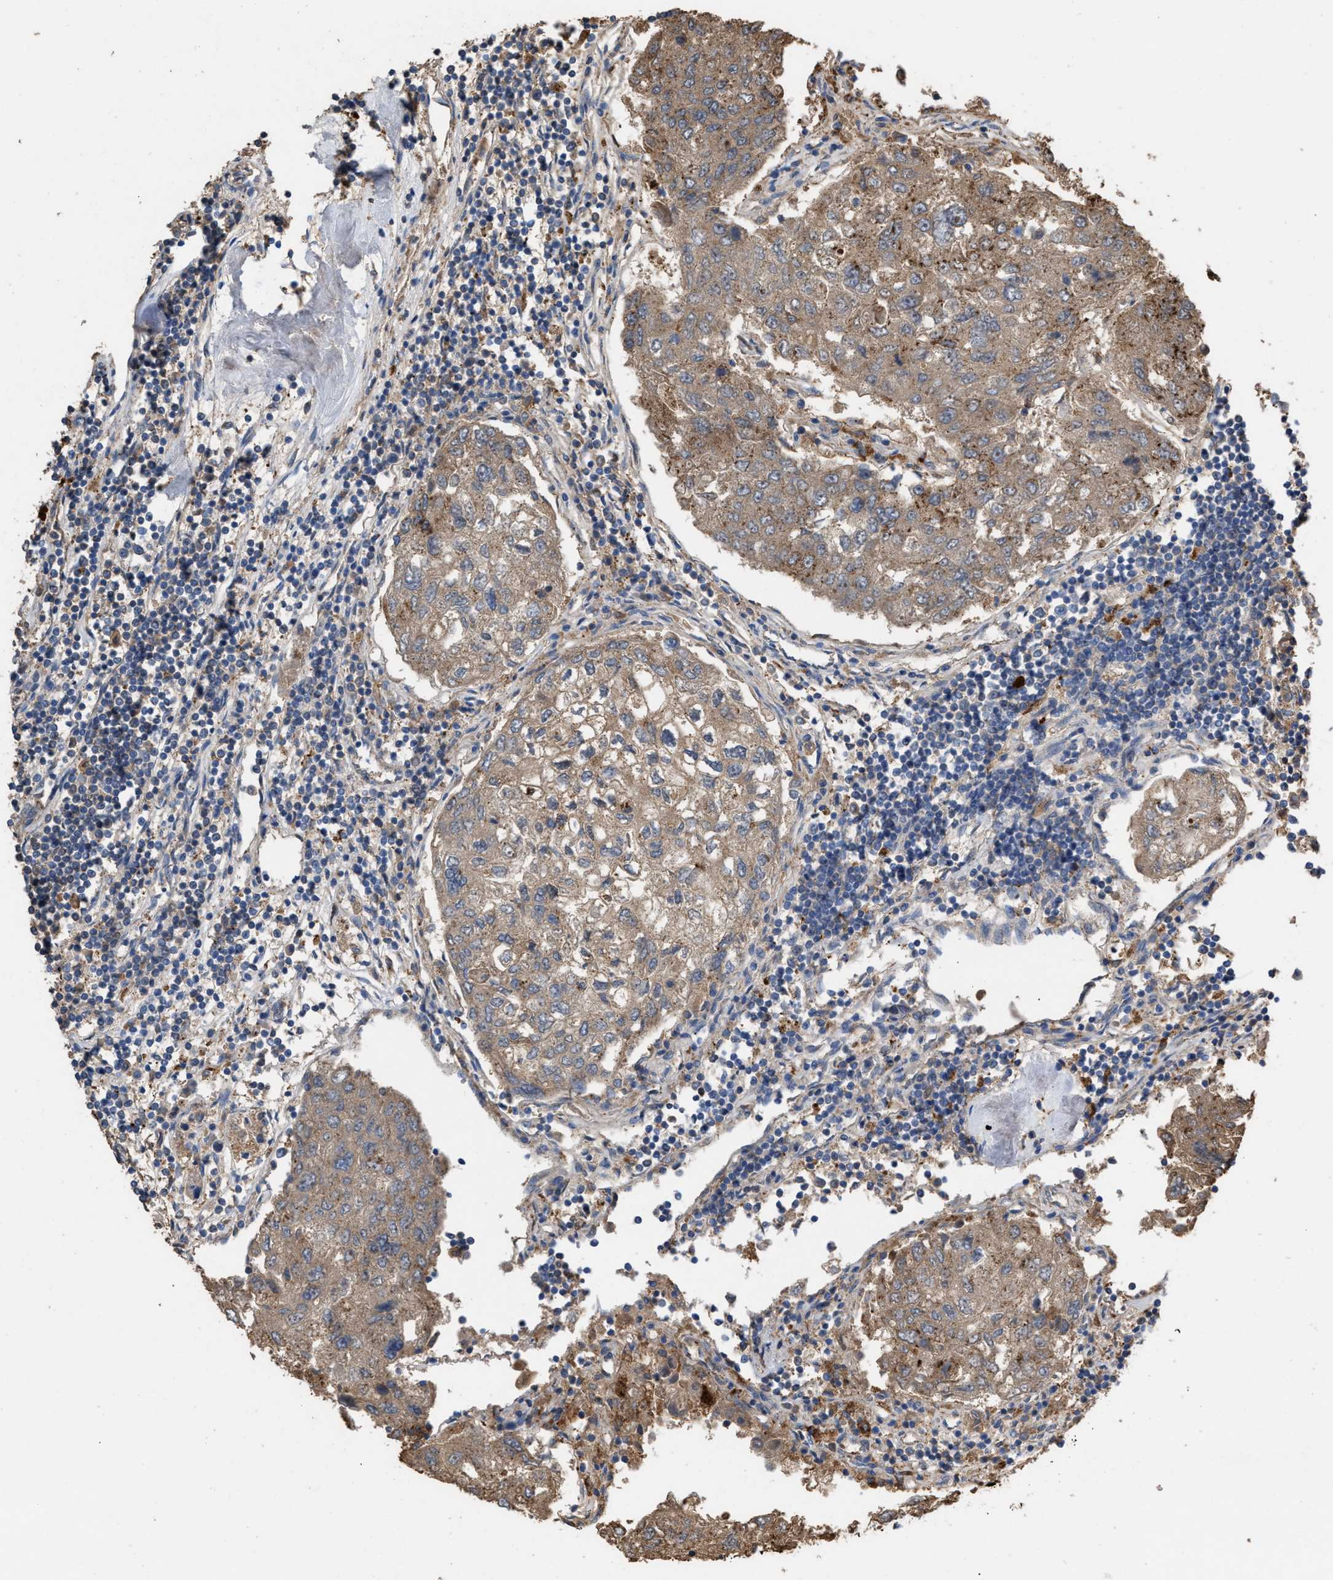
{"staining": {"intensity": "moderate", "quantity": ">75%", "location": "cytoplasmic/membranous"}, "tissue": "urothelial cancer", "cell_type": "Tumor cells", "image_type": "cancer", "snomed": [{"axis": "morphology", "description": "Urothelial carcinoma, High grade"}, {"axis": "topography", "description": "Lymph node"}, {"axis": "topography", "description": "Urinary bladder"}], "caption": "Tumor cells demonstrate moderate cytoplasmic/membranous expression in about >75% of cells in urothelial cancer.", "gene": "ELMO3", "patient": {"sex": "male", "age": 51}}